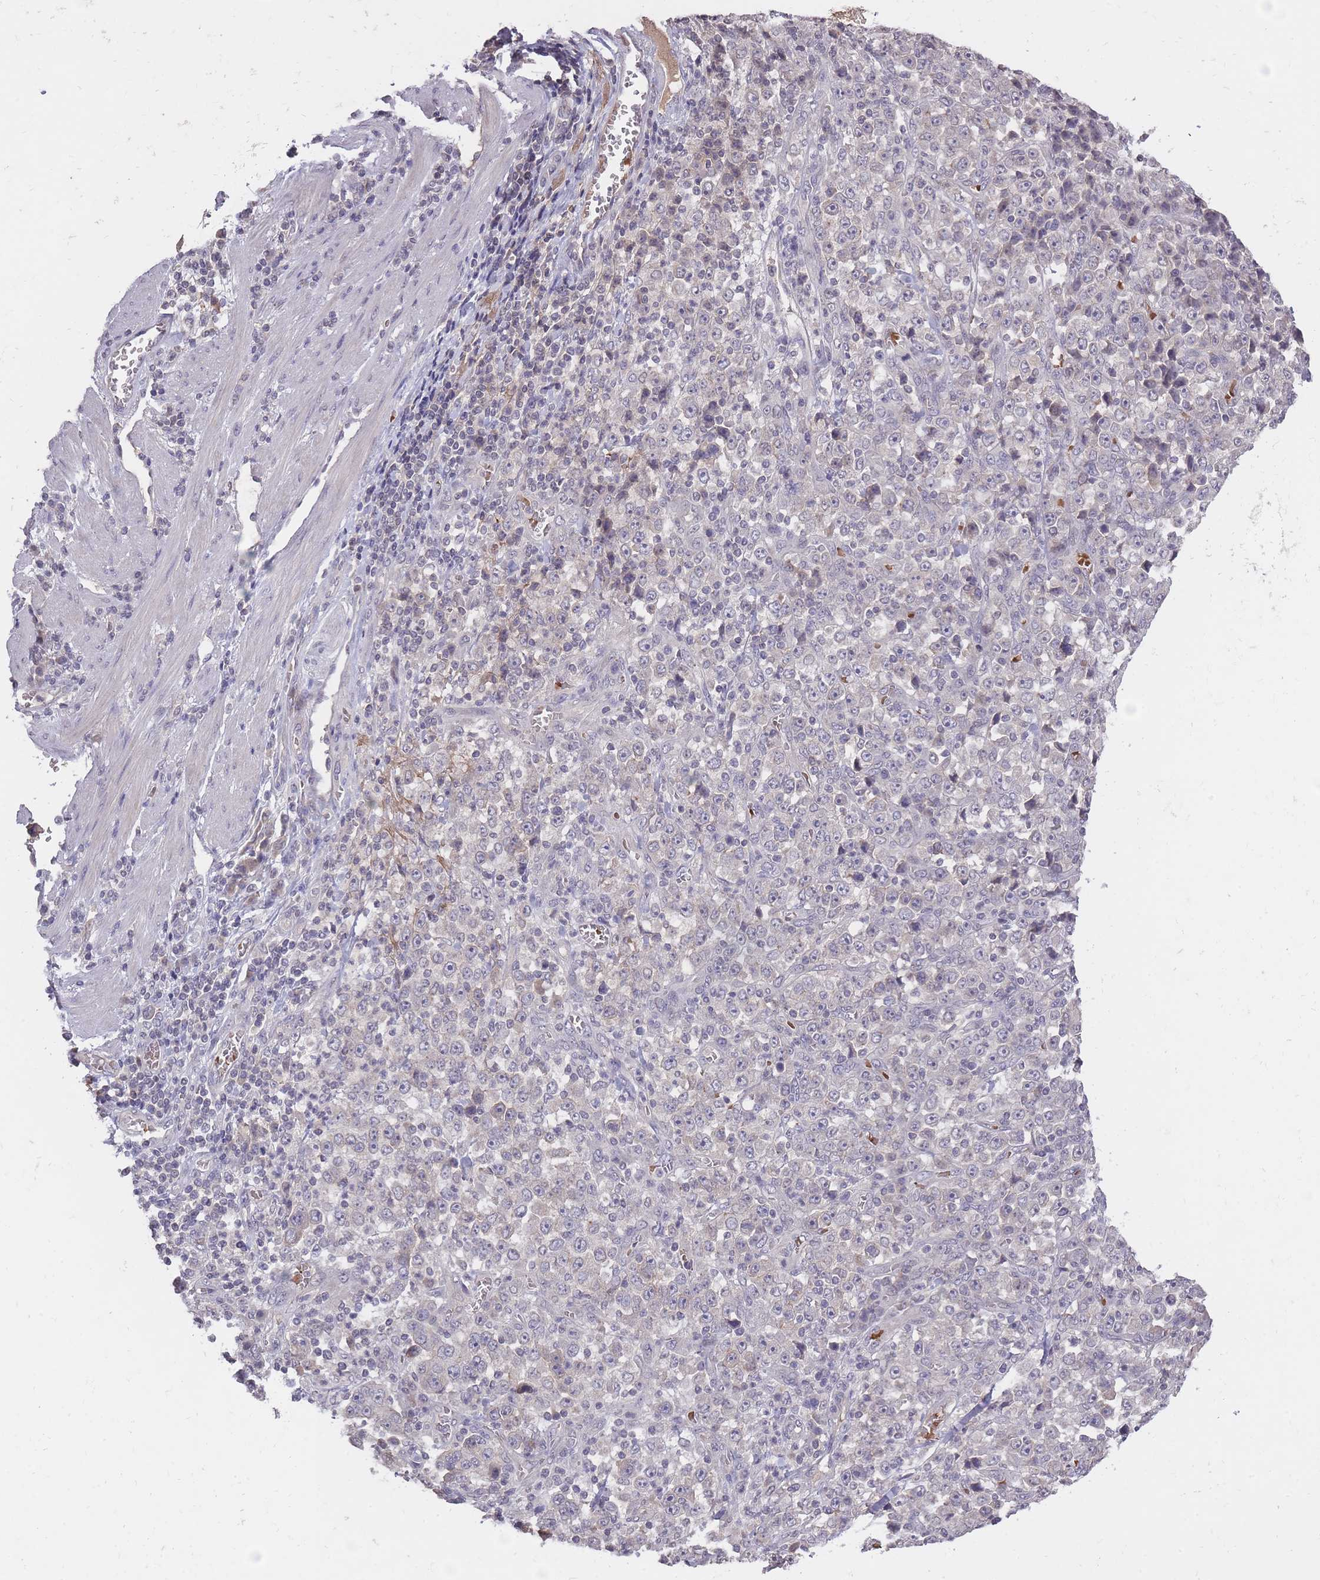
{"staining": {"intensity": "negative", "quantity": "none", "location": "none"}, "tissue": "stomach cancer", "cell_type": "Tumor cells", "image_type": "cancer", "snomed": [{"axis": "morphology", "description": "Normal tissue, NOS"}, {"axis": "morphology", "description": "Adenocarcinoma, NOS"}, {"axis": "topography", "description": "Stomach, upper"}, {"axis": "topography", "description": "Stomach"}], "caption": "Tumor cells are negative for protein expression in human stomach adenocarcinoma.", "gene": "ADCYAP1R1", "patient": {"sex": "male", "age": 59}}